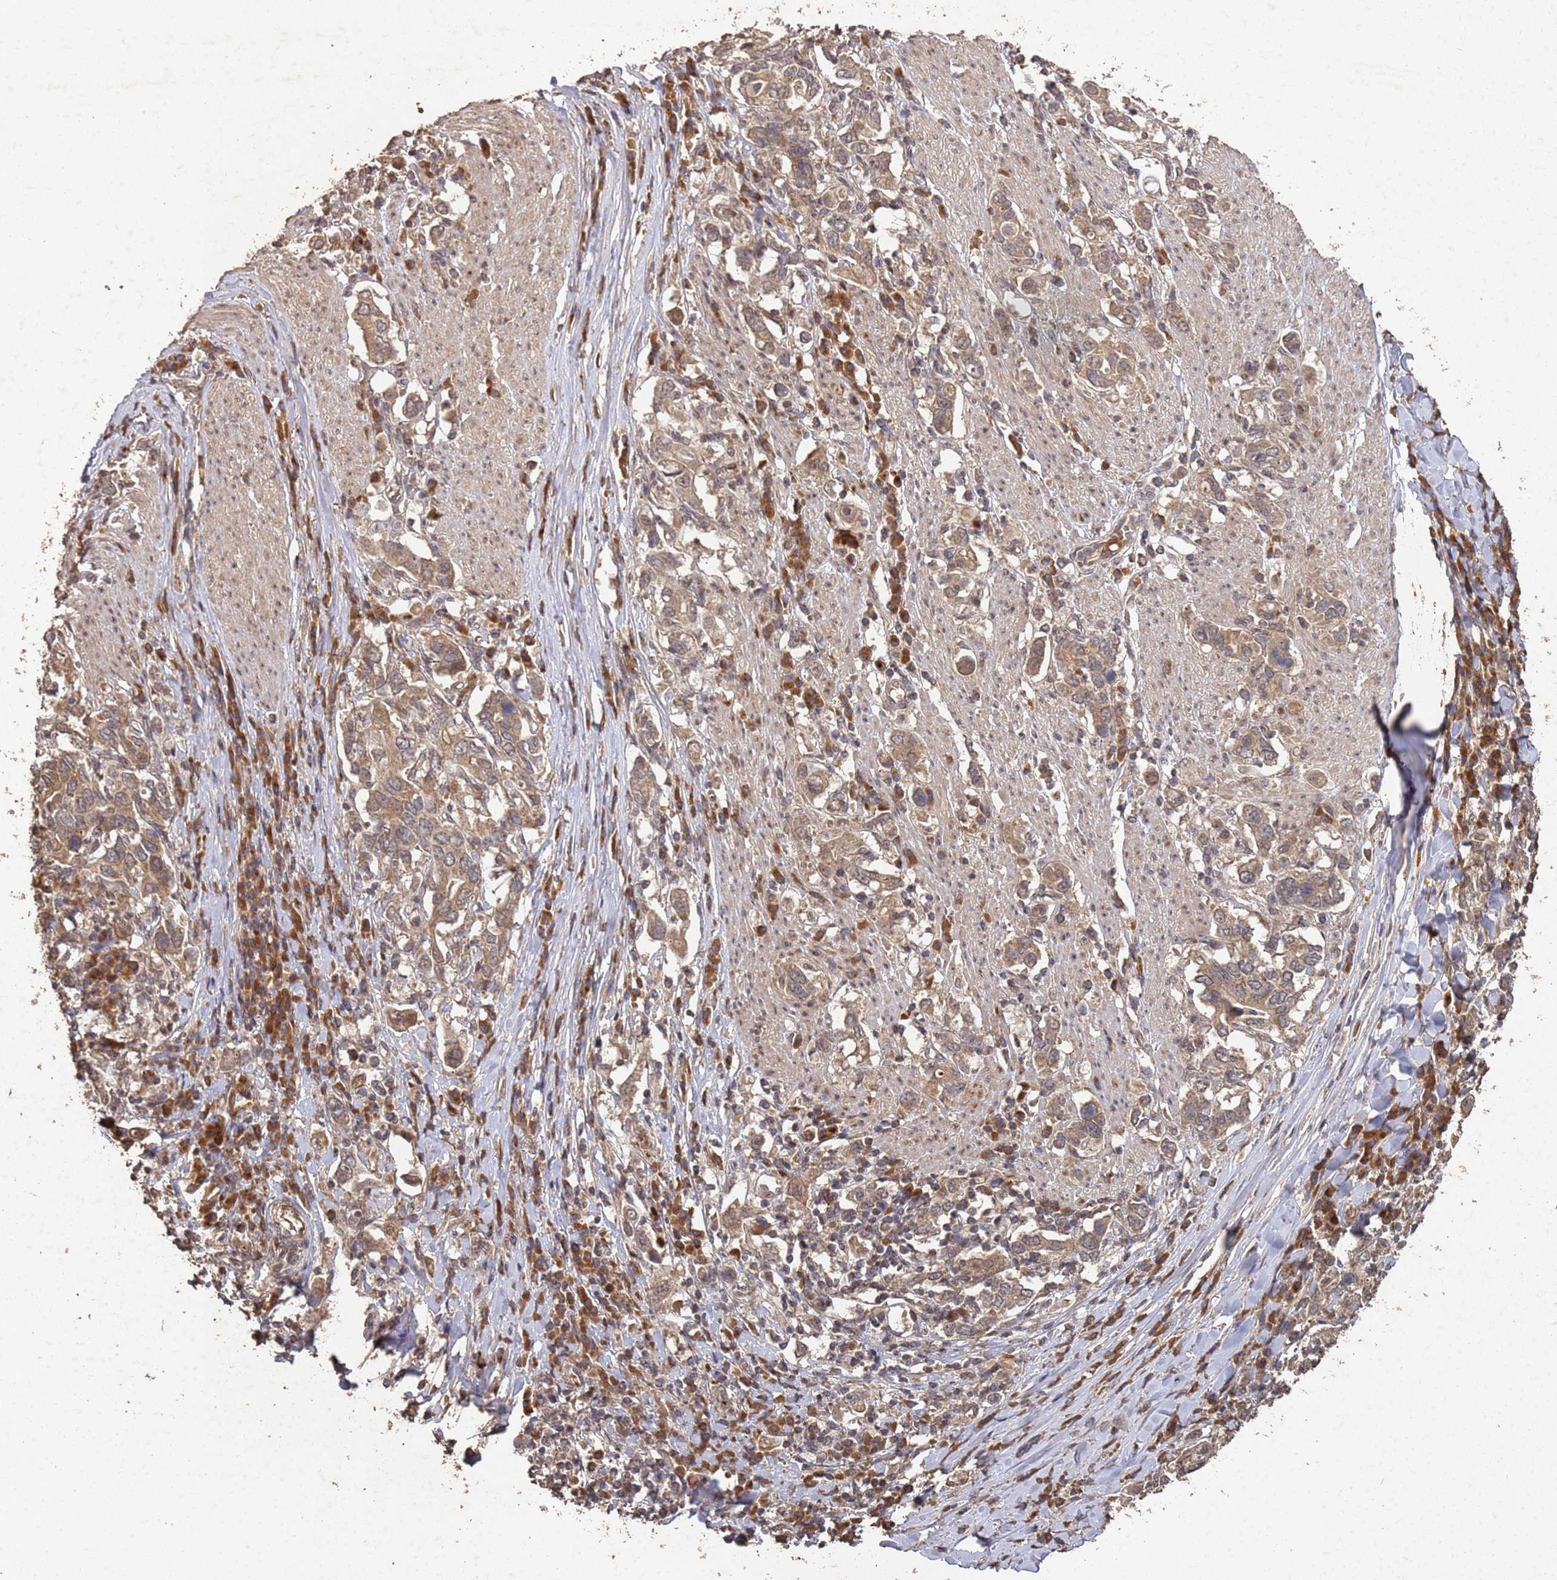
{"staining": {"intensity": "moderate", "quantity": ">75%", "location": "cytoplasmic/membranous"}, "tissue": "stomach cancer", "cell_type": "Tumor cells", "image_type": "cancer", "snomed": [{"axis": "morphology", "description": "Adenocarcinoma, NOS"}, {"axis": "topography", "description": "Stomach, upper"}, {"axis": "topography", "description": "Stomach"}], "caption": "Protein staining shows moderate cytoplasmic/membranous positivity in about >75% of tumor cells in stomach adenocarcinoma.", "gene": "FRAT1", "patient": {"sex": "male", "age": 62}}